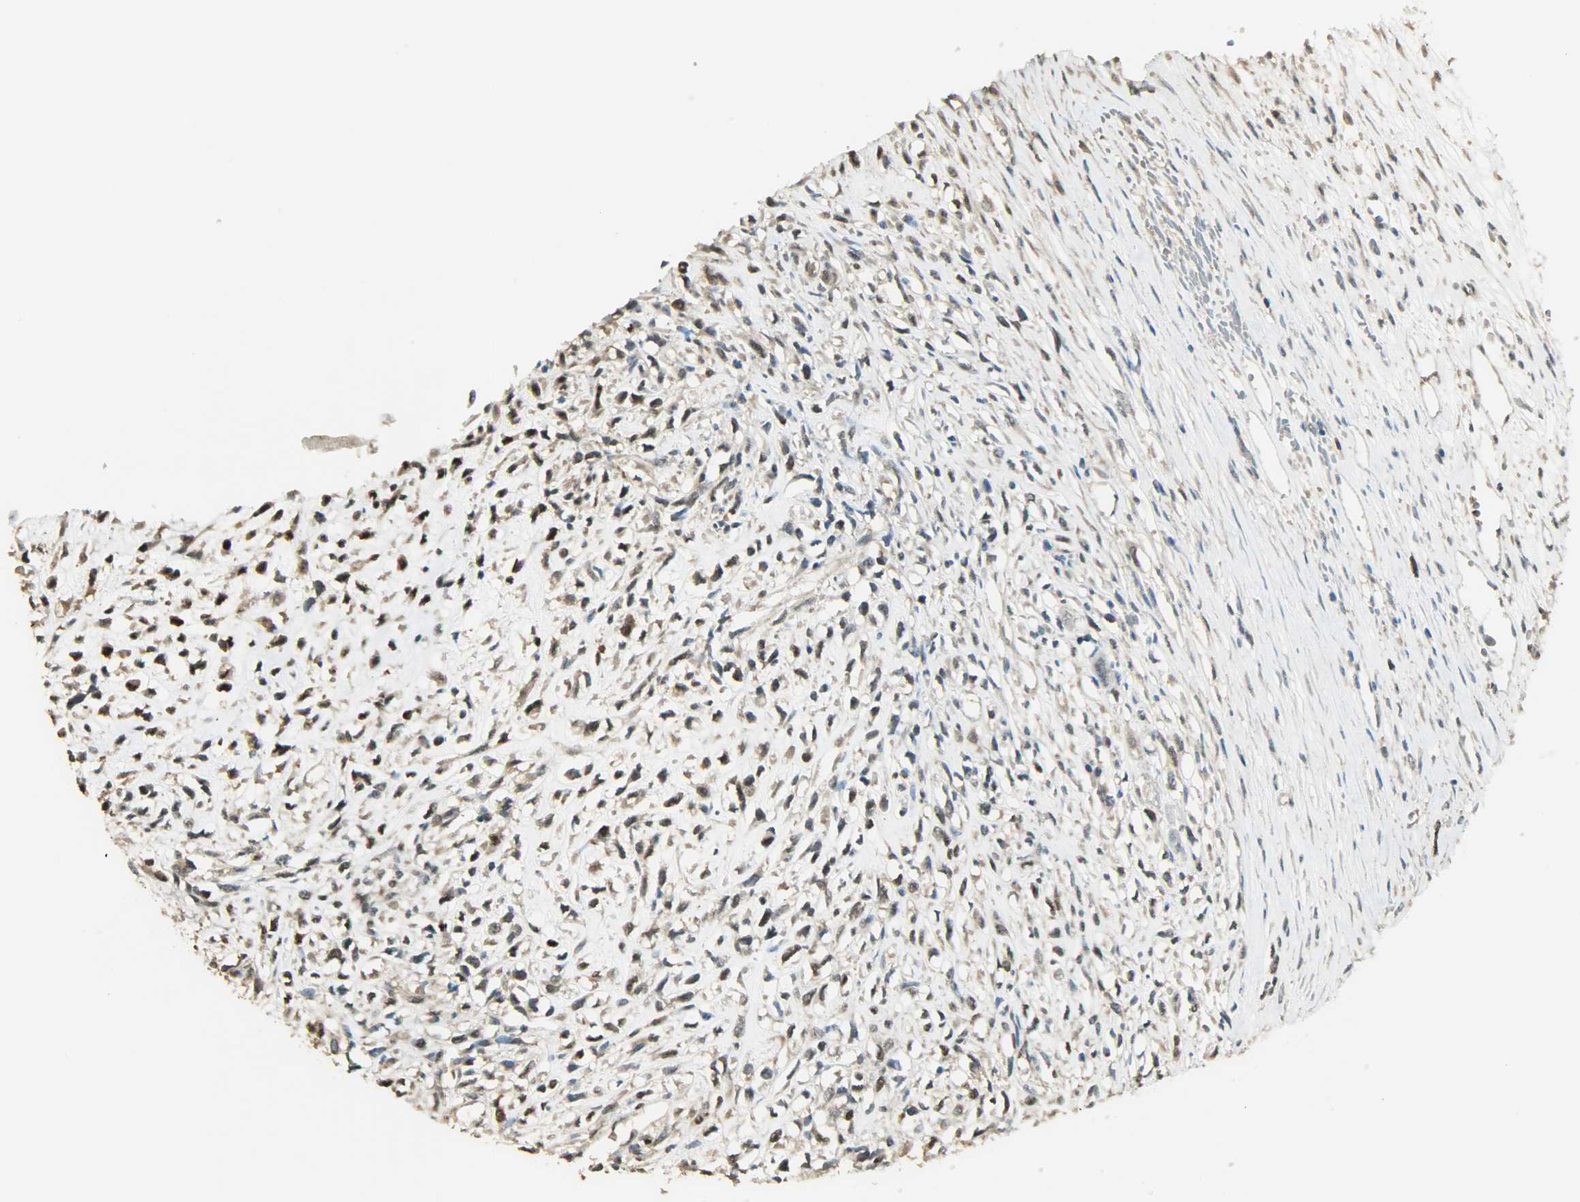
{"staining": {"intensity": "moderate", "quantity": "25%-75%", "location": "nuclear"}, "tissue": "head and neck cancer", "cell_type": "Tumor cells", "image_type": "cancer", "snomed": [{"axis": "morphology", "description": "Necrosis, NOS"}, {"axis": "morphology", "description": "Neoplasm, malignant, NOS"}, {"axis": "topography", "description": "Salivary gland"}, {"axis": "topography", "description": "Head-Neck"}], "caption": "Immunohistochemical staining of human neoplasm (malignant) (head and neck) exhibits medium levels of moderate nuclear staining in about 25%-75% of tumor cells. (IHC, brightfield microscopy, high magnification).", "gene": "PRMT5", "patient": {"sex": "male", "age": 43}}